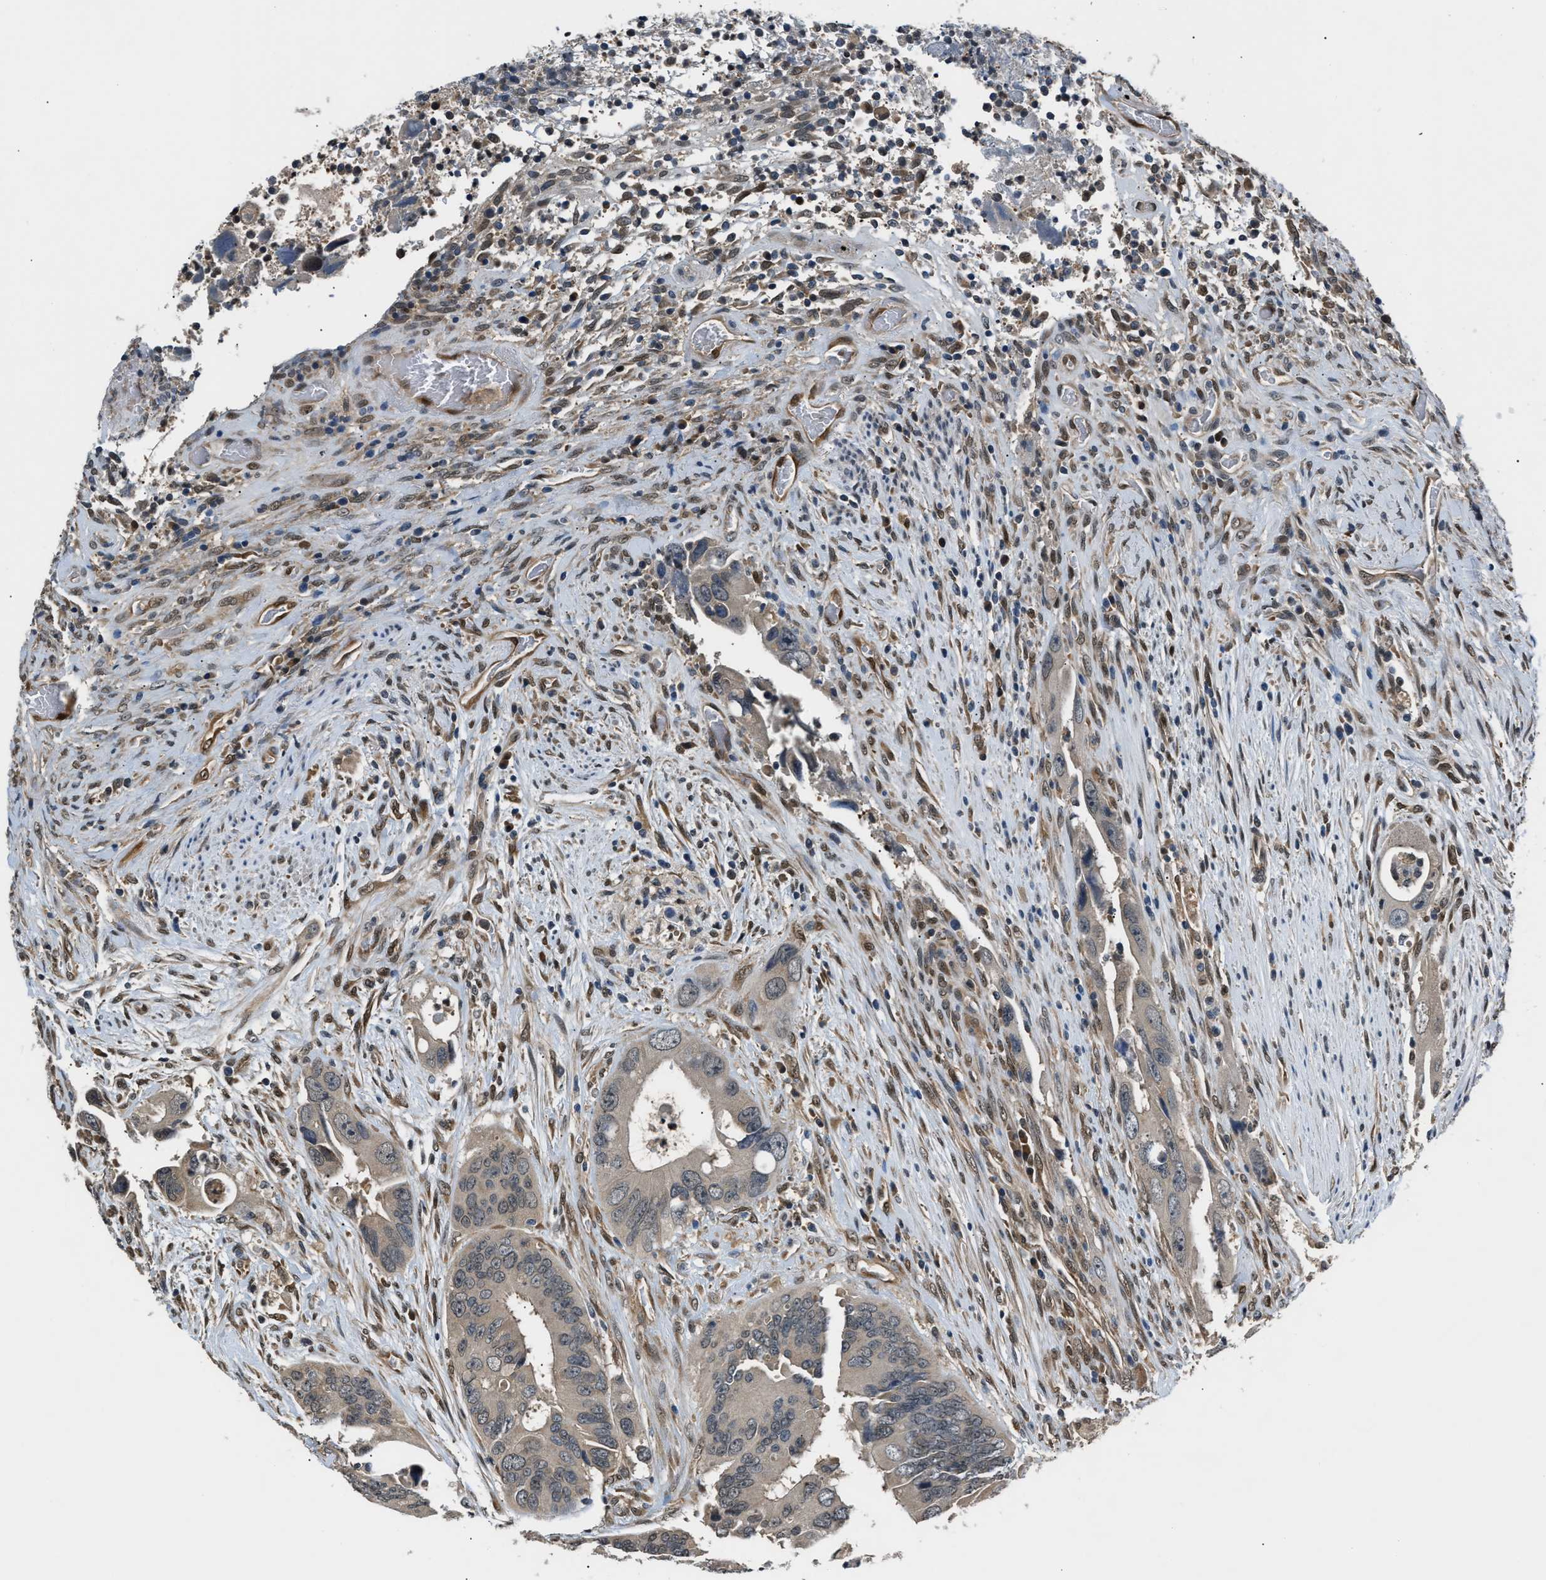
{"staining": {"intensity": "negative", "quantity": "none", "location": "none"}, "tissue": "colorectal cancer", "cell_type": "Tumor cells", "image_type": "cancer", "snomed": [{"axis": "morphology", "description": "Adenocarcinoma, NOS"}, {"axis": "topography", "description": "Rectum"}], "caption": "Colorectal cancer was stained to show a protein in brown. There is no significant staining in tumor cells.", "gene": "TP53I3", "patient": {"sex": "male", "age": 70}}